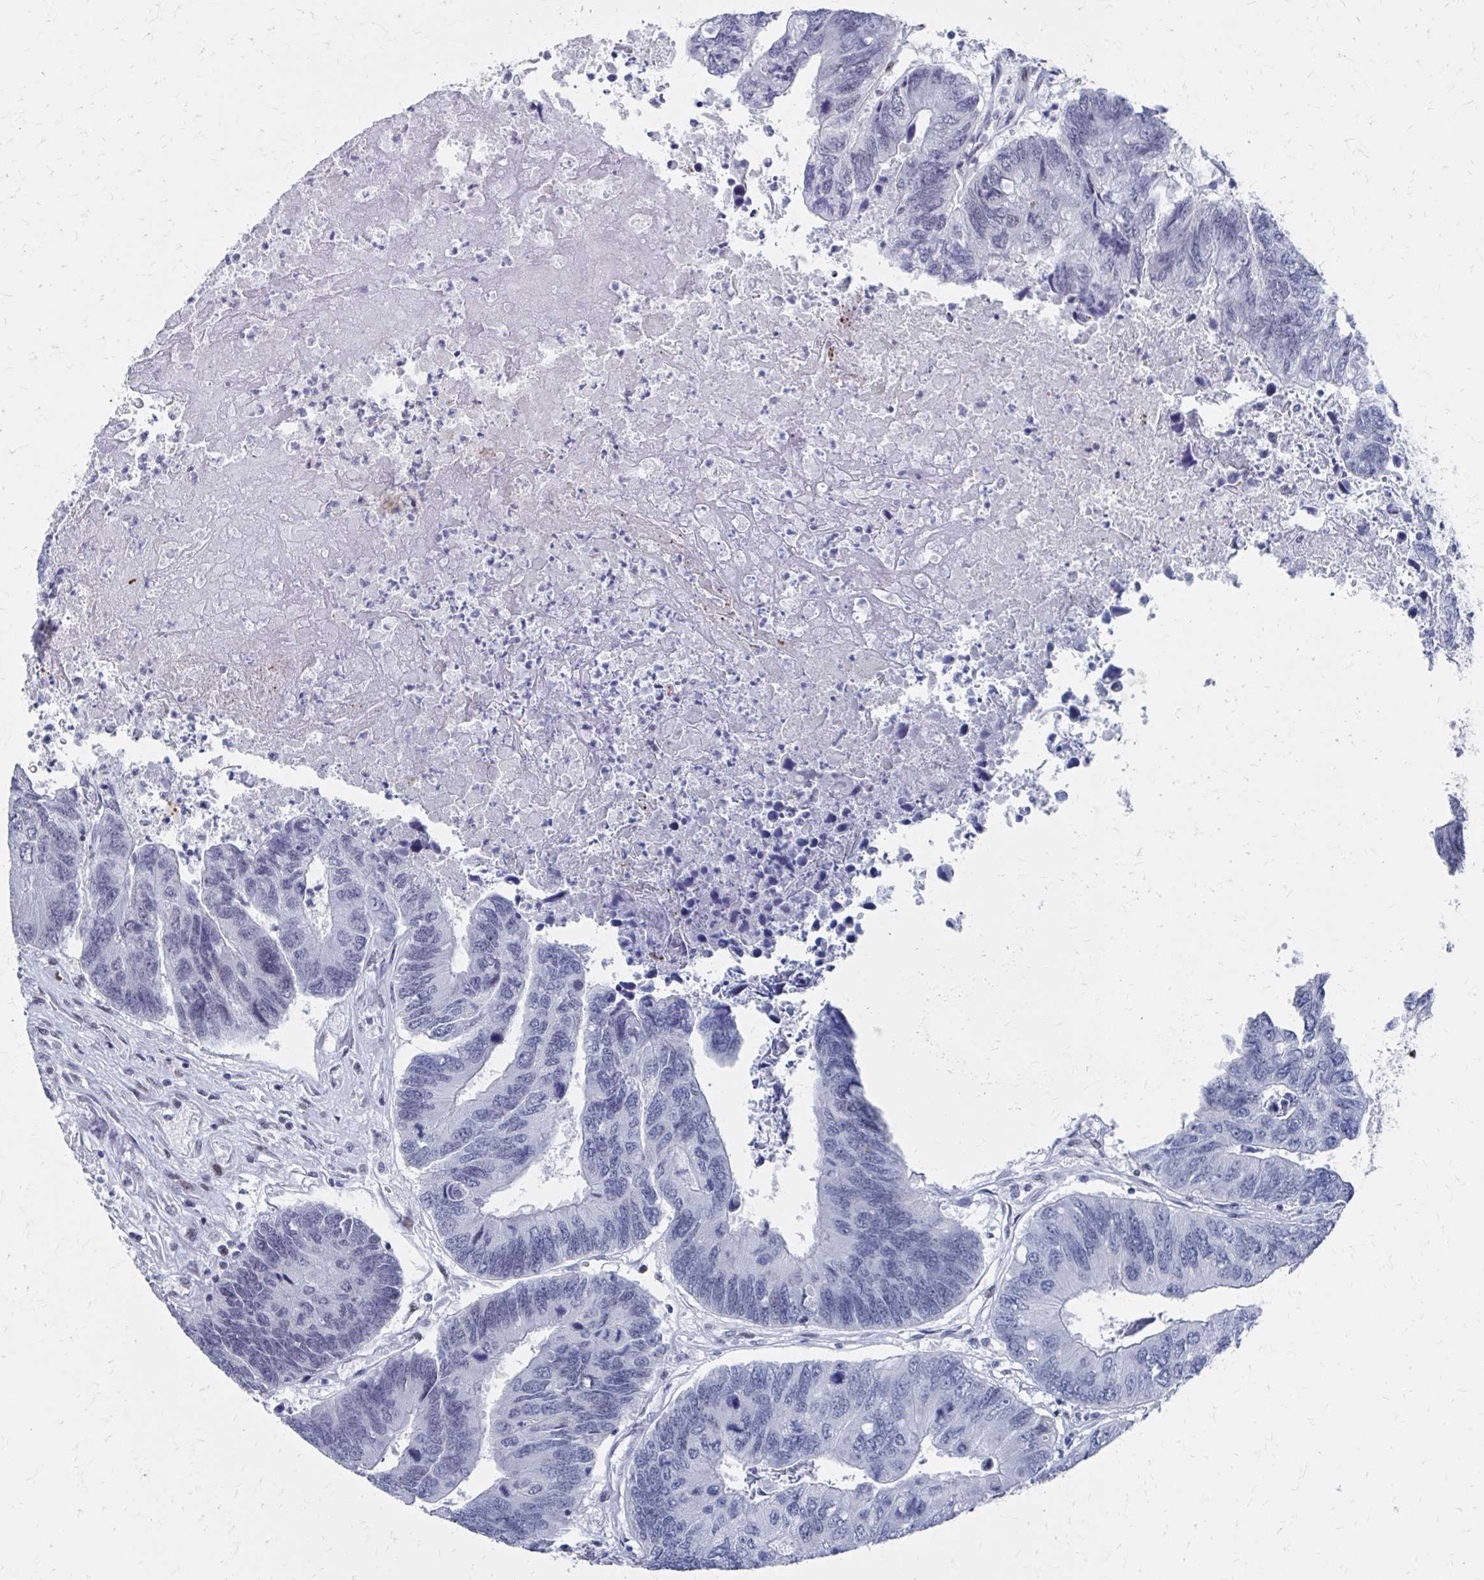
{"staining": {"intensity": "negative", "quantity": "none", "location": "none"}, "tissue": "colorectal cancer", "cell_type": "Tumor cells", "image_type": "cancer", "snomed": [{"axis": "morphology", "description": "Adenocarcinoma, NOS"}, {"axis": "topography", "description": "Colon"}], "caption": "Immunohistochemical staining of human adenocarcinoma (colorectal) exhibits no significant expression in tumor cells.", "gene": "CDIN1", "patient": {"sex": "female", "age": 67}}